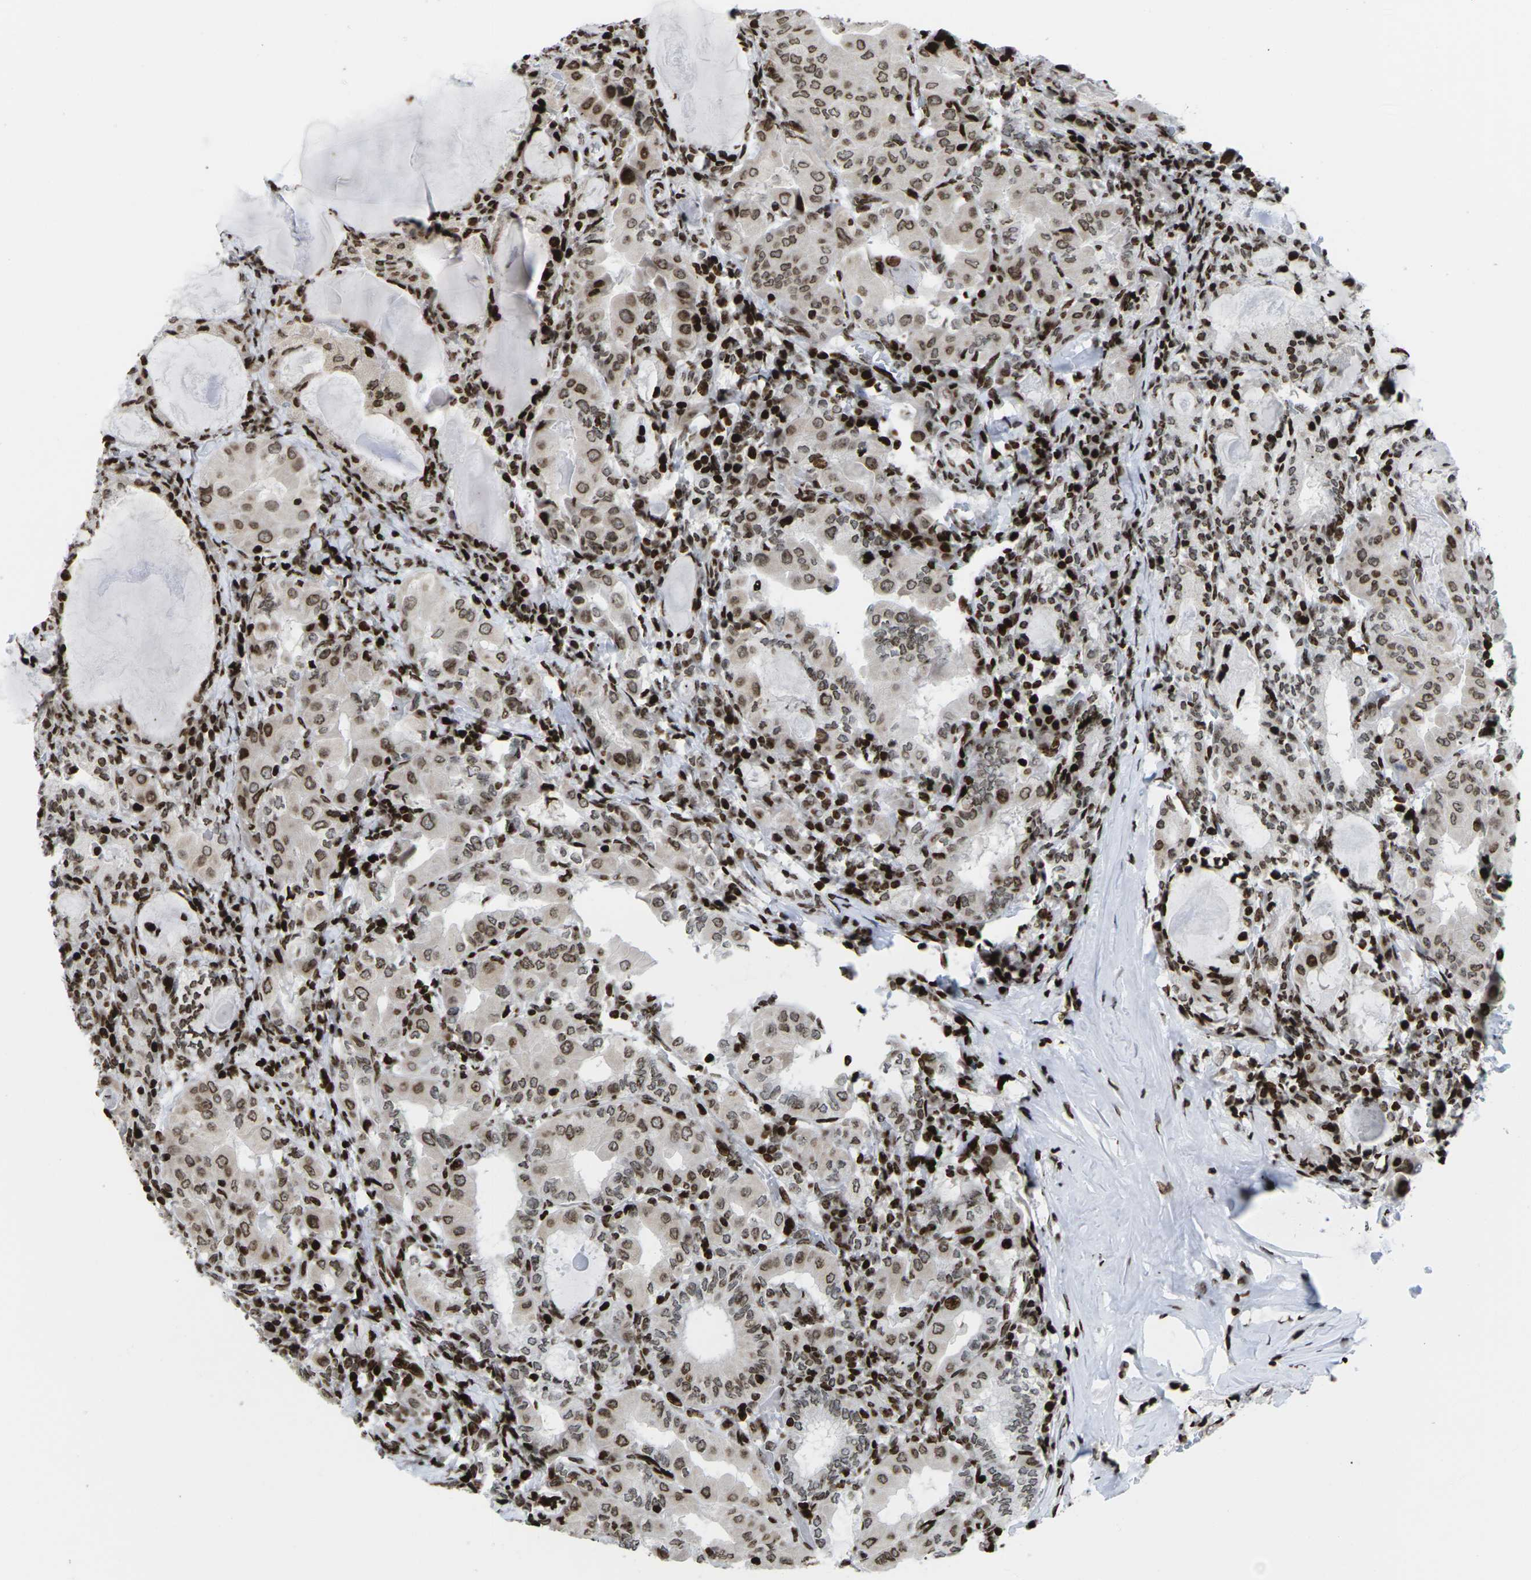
{"staining": {"intensity": "moderate", "quantity": ">75%", "location": "nuclear"}, "tissue": "thyroid cancer", "cell_type": "Tumor cells", "image_type": "cancer", "snomed": [{"axis": "morphology", "description": "Papillary adenocarcinoma, NOS"}, {"axis": "topography", "description": "Thyroid gland"}], "caption": "IHC (DAB (3,3'-diaminobenzidine)) staining of human thyroid cancer (papillary adenocarcinoma) demonstrates moderate nuclear protein positivity in approximately >75% of tumor cells.", "gene": "H1-4", "patient": {"sex": "female", "age": 42}}